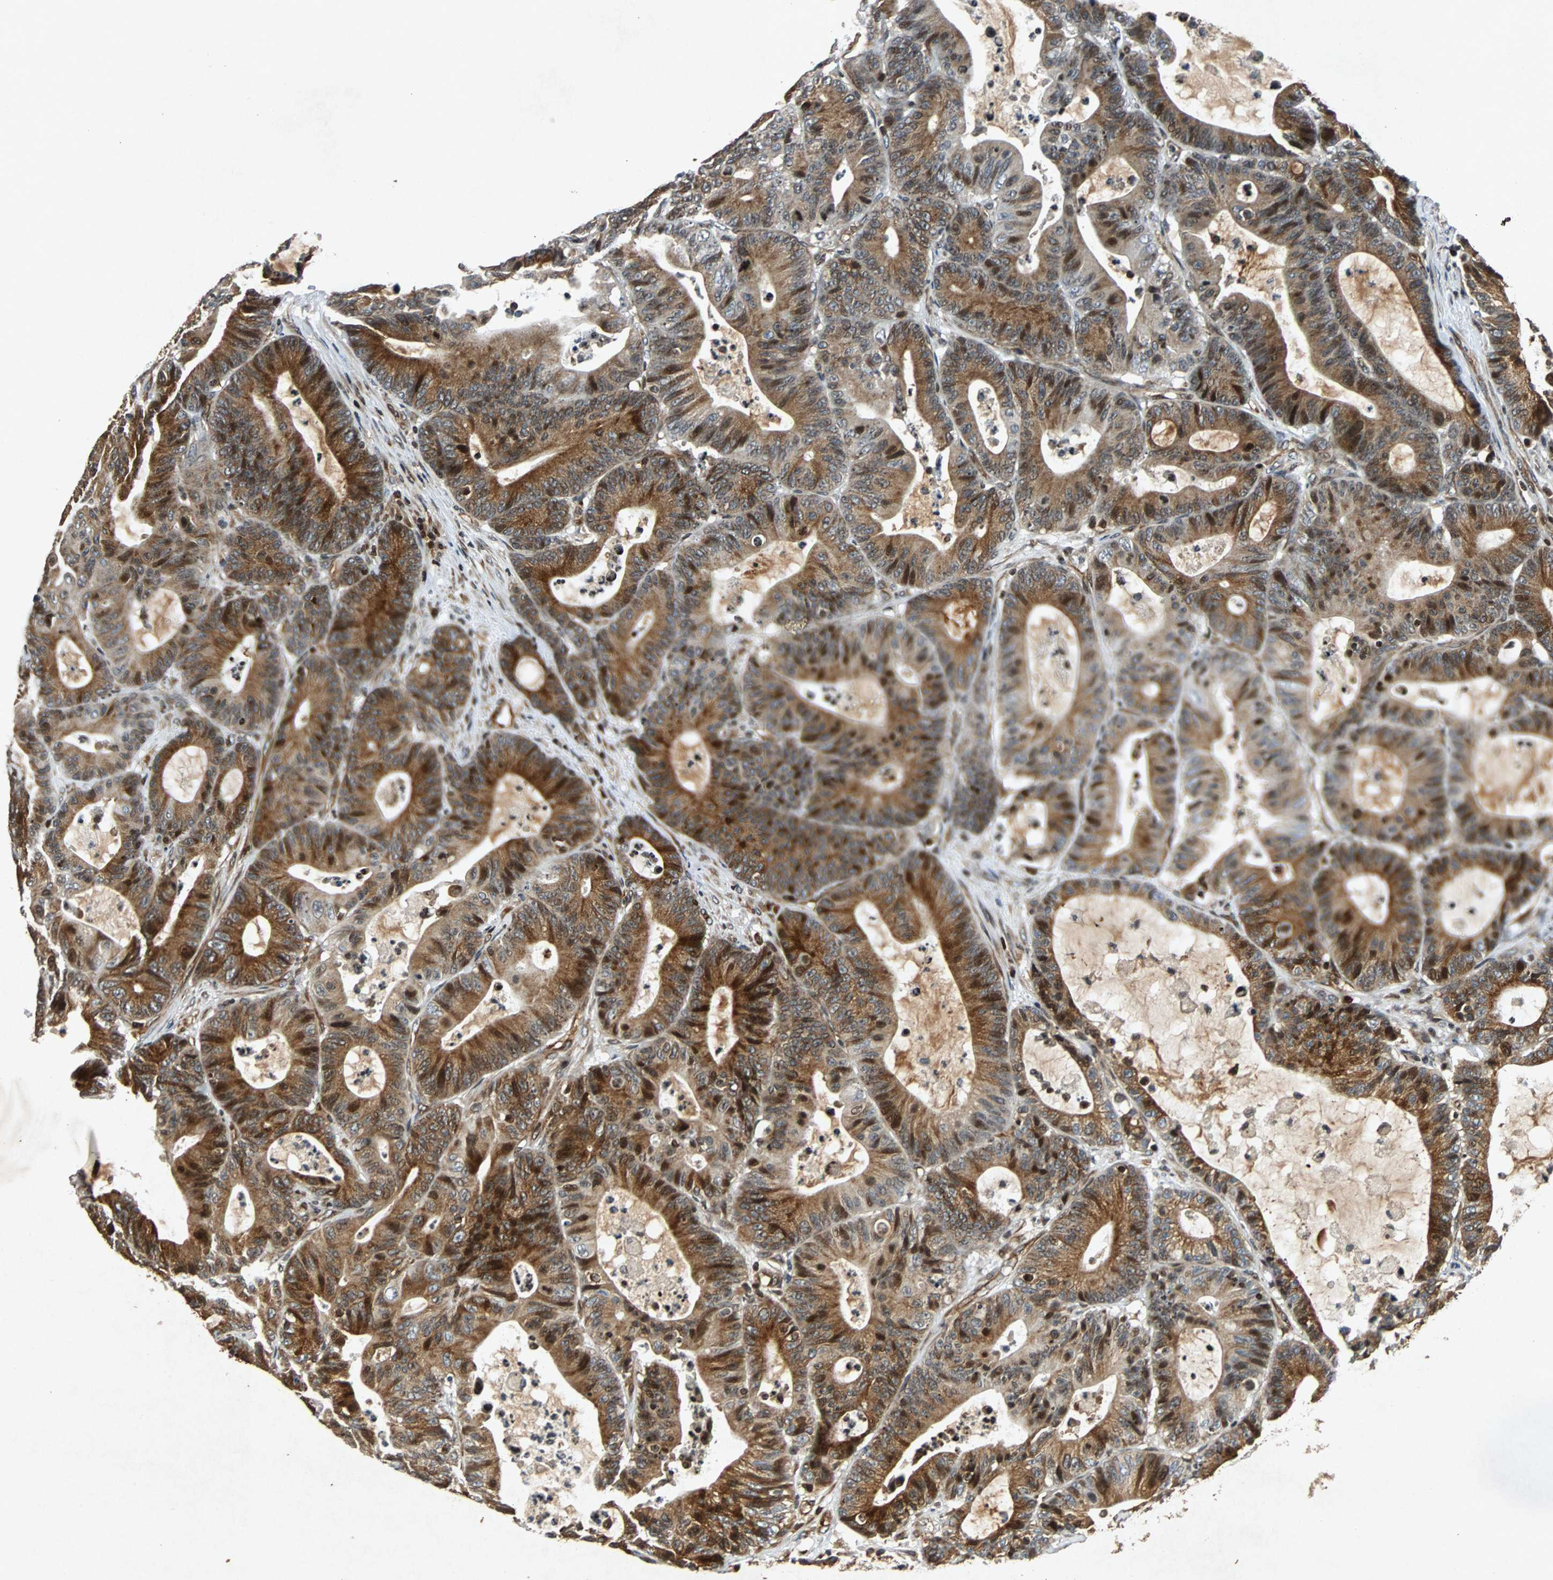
{"staining": {"intensity": "strong", "quantity": ">75%", "location": "cytoplasmic/membranous,nuclear"}, "tissue": "colorectal cancer", "cell_type": "Tumor cells", "image_type": "cancer", "snomed": [{"axis": "morphology", "description": "Adenocarcinoma, NOS"}, {"axis": "topography", "description": "Colon"}], "caption": "Protein staining of adenocarcinoma (colorectal) tissue demonstrates strong cytoplasmic/membranous and nuclear expression in about >75% of tumor cells. (DAB (3,3'-diaminobenzidine) = brown stain, brightfield microscopy at high magnification).", "gene": "TUBA4A", "patient": {"sex": "female", "age": 84}}